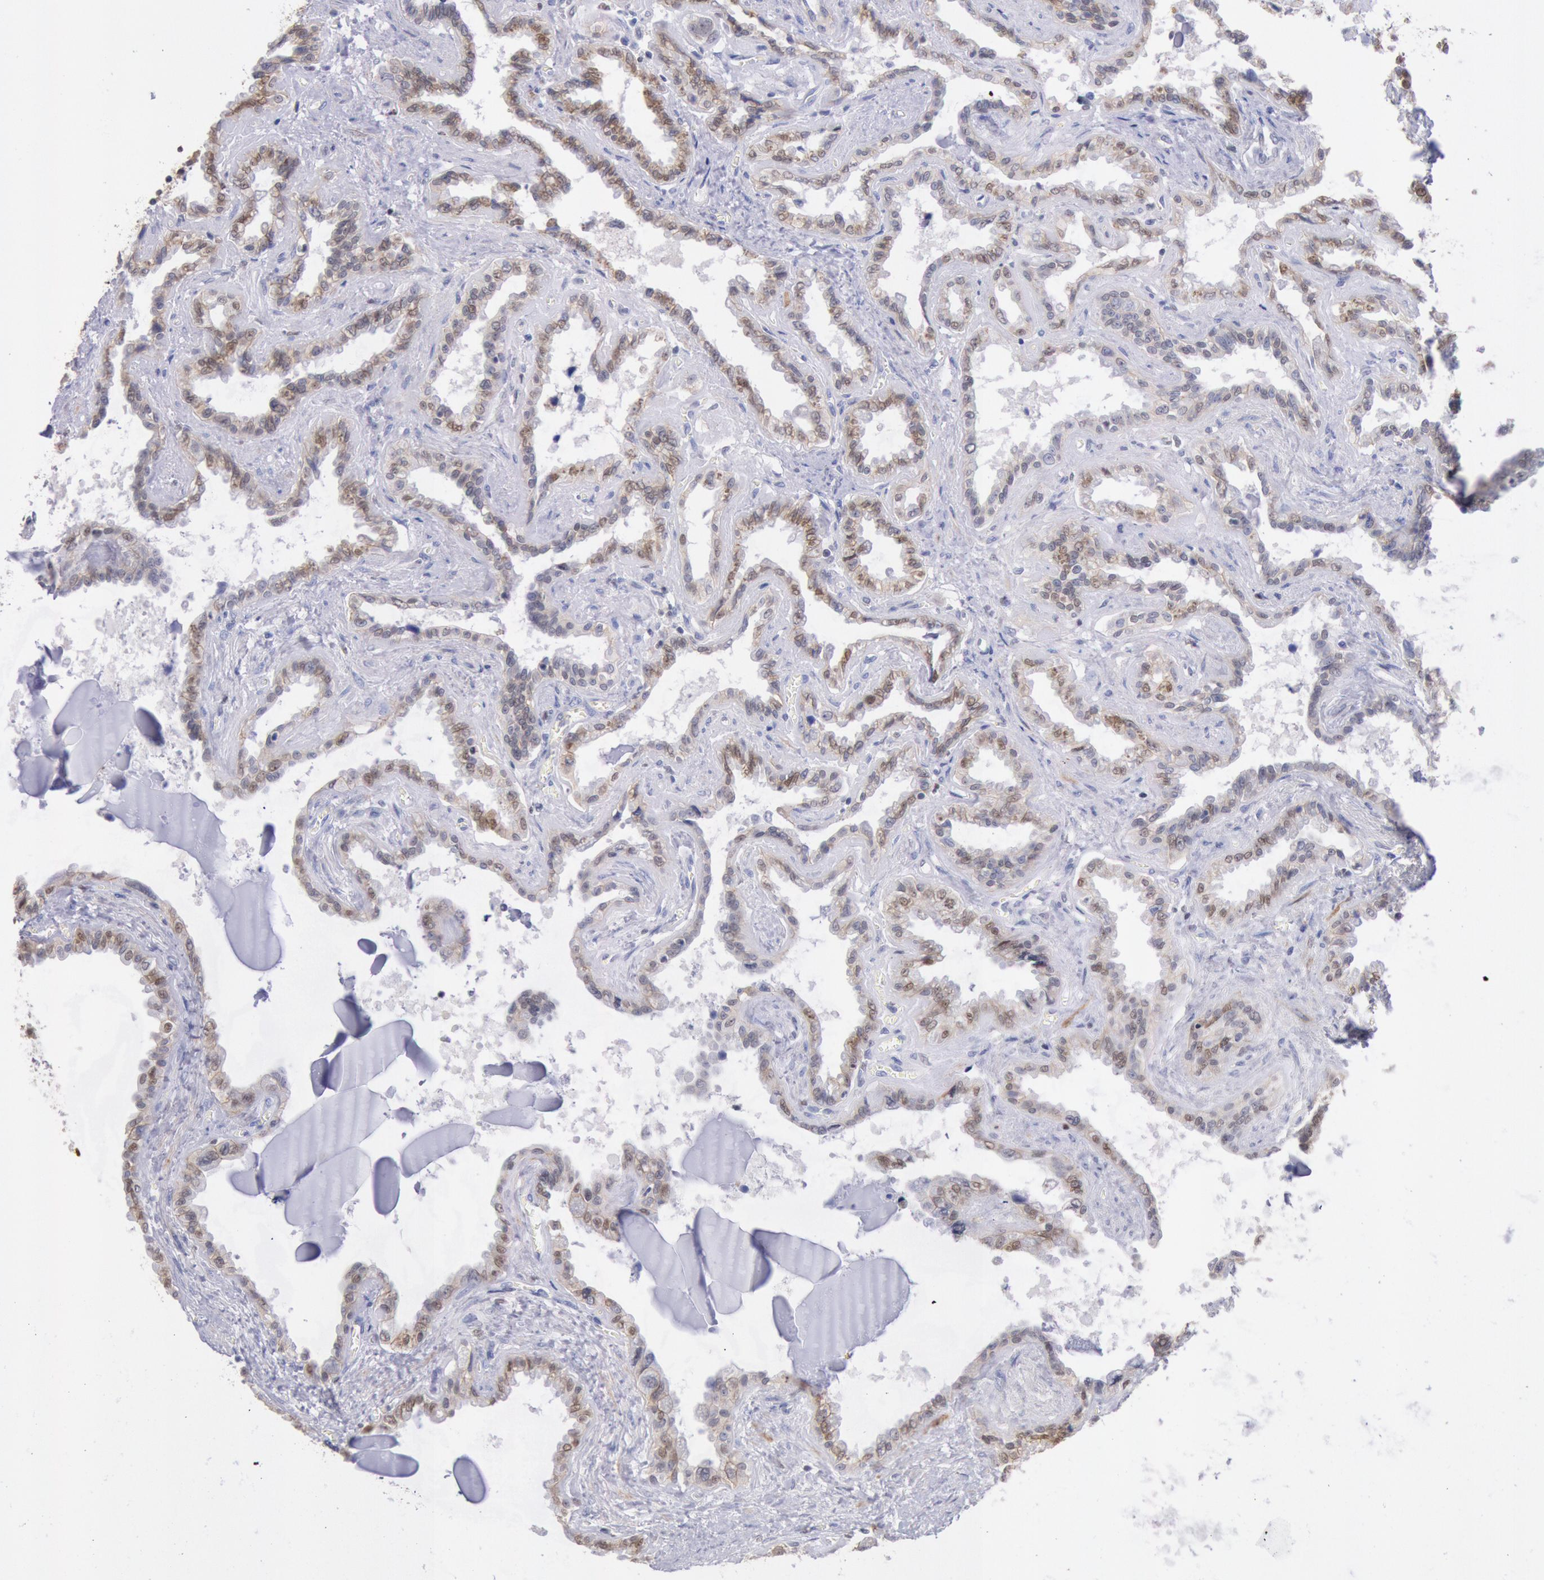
{"staining": {"intensity": "moderate", "quantity": ">75%", "location": "cytoplasmic/membranous,nuclear"}, "tissue": "seminal vesicle", "cell_type": "Glandular cells", "image_type": "normal", "snomed": [{"axis": "morphology", "description": "Normal tissue, NOS"}, {"axis": "morphology", "description": "Inflammation, NOS"}, {"axis": "topography", "description": "Urinary bladder"}, {"axis": "topography", "description": "Prostate"}, {"axis": "topography", "description": "Seminal veicle"}], "caption": "Unremarkable seminal vesicle demonstrates moderate cytoplasmic/membranous,nuclear expression in about >75% of glandular cells, visualized by immunohistochemistry. (DAB IHC with brightfield microscopy, high magnification).", "gene": "RPS6KA5", "patient": {"sex": "male", "age": 82}}